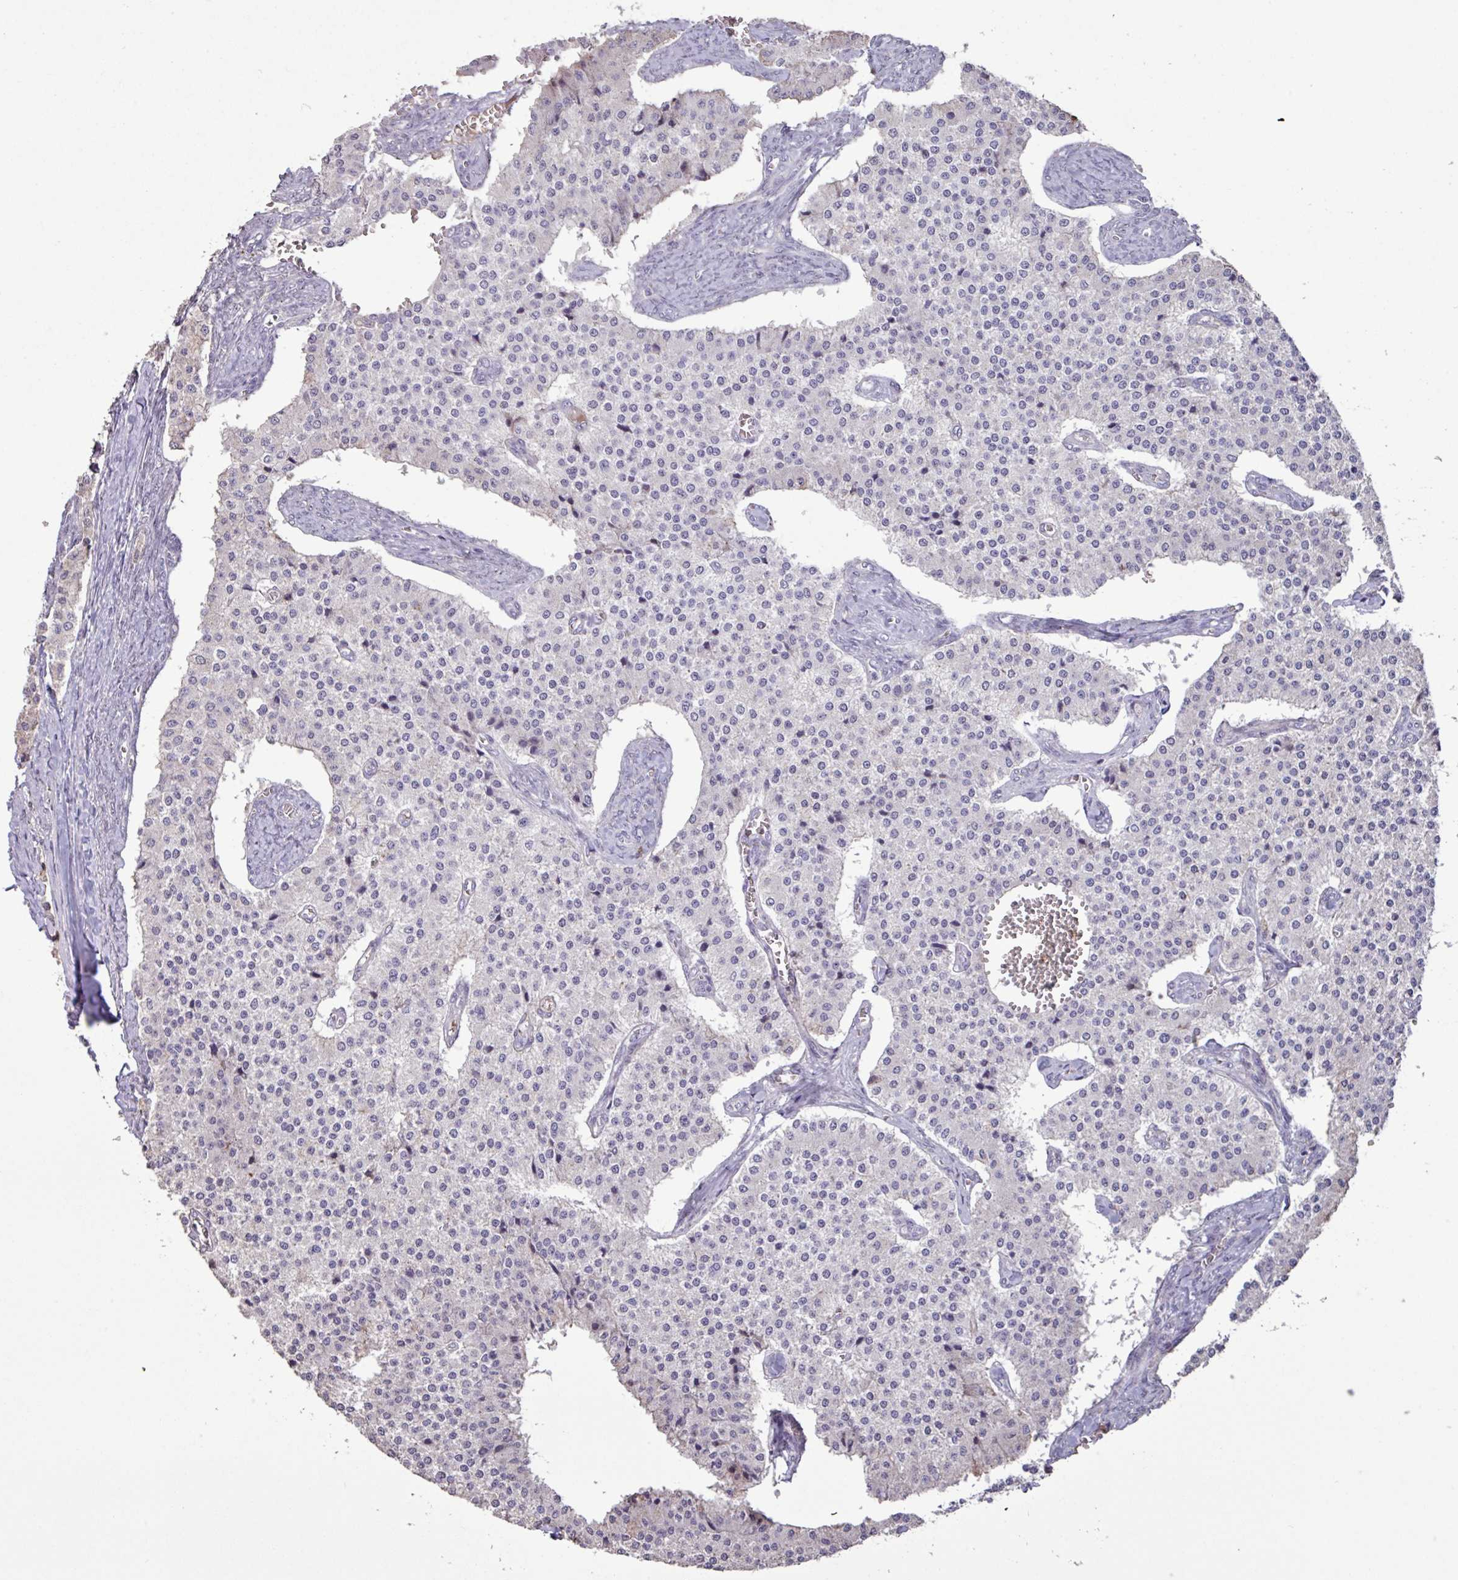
{"staining": {"intensity": "negative", "quantity": "none", "location": "none"}, "tissue": "carcinoid", "cell_type": "Tumor cells", "image_type": "cancer", "snomed": [{"axis": "morphology", "description": "Carcinoid, malignant, NOS"}, {"axis": "topography", "description": "Colon"}], "caption": "The photomicrograph shows no staining of tumor cells in malignant carcinoid.", "gene": "L3MBTL3", "patient": {"sex": "female", "age": 52}}